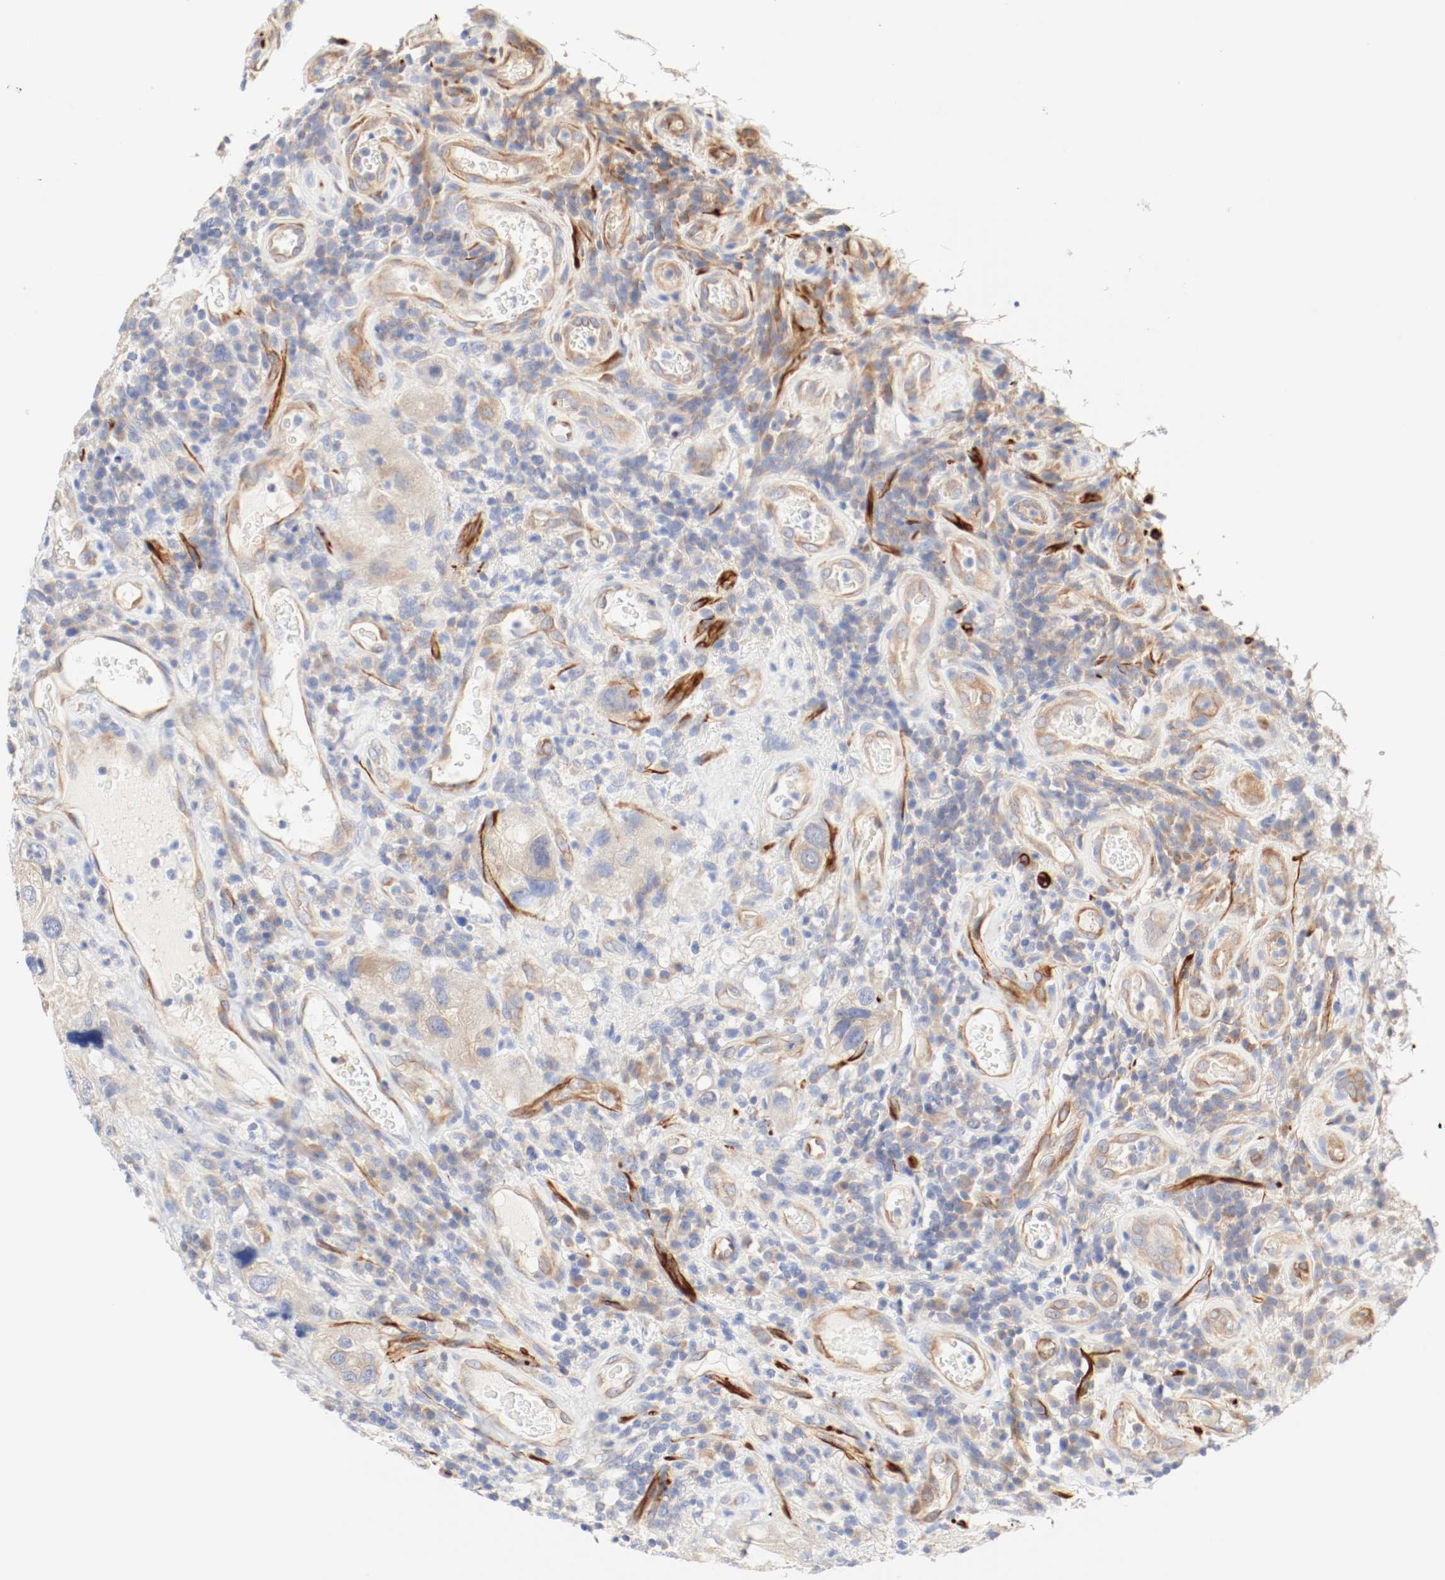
{"staining": {"intensity": "moderate", "quantity": ">75%", "location": "cytoplasmic/membranous"}, "tissue": "urothelial cancer", "cell_type": "Tumor cells", "image_type": "cancer", "snomed": [{"axis": "morphology", "description": "Urothelial carcinoma, High grade"}, {"axis": "topography", "description": "Urinary bladder"}], "caption": "This is a micrograph of IHC staining of urothelial cancer, which shows moderate expression in the cytoplasmic/membranous of tumor cells.", "gene": "GIT1", "patient": {"sex": "female", "age": 64}}